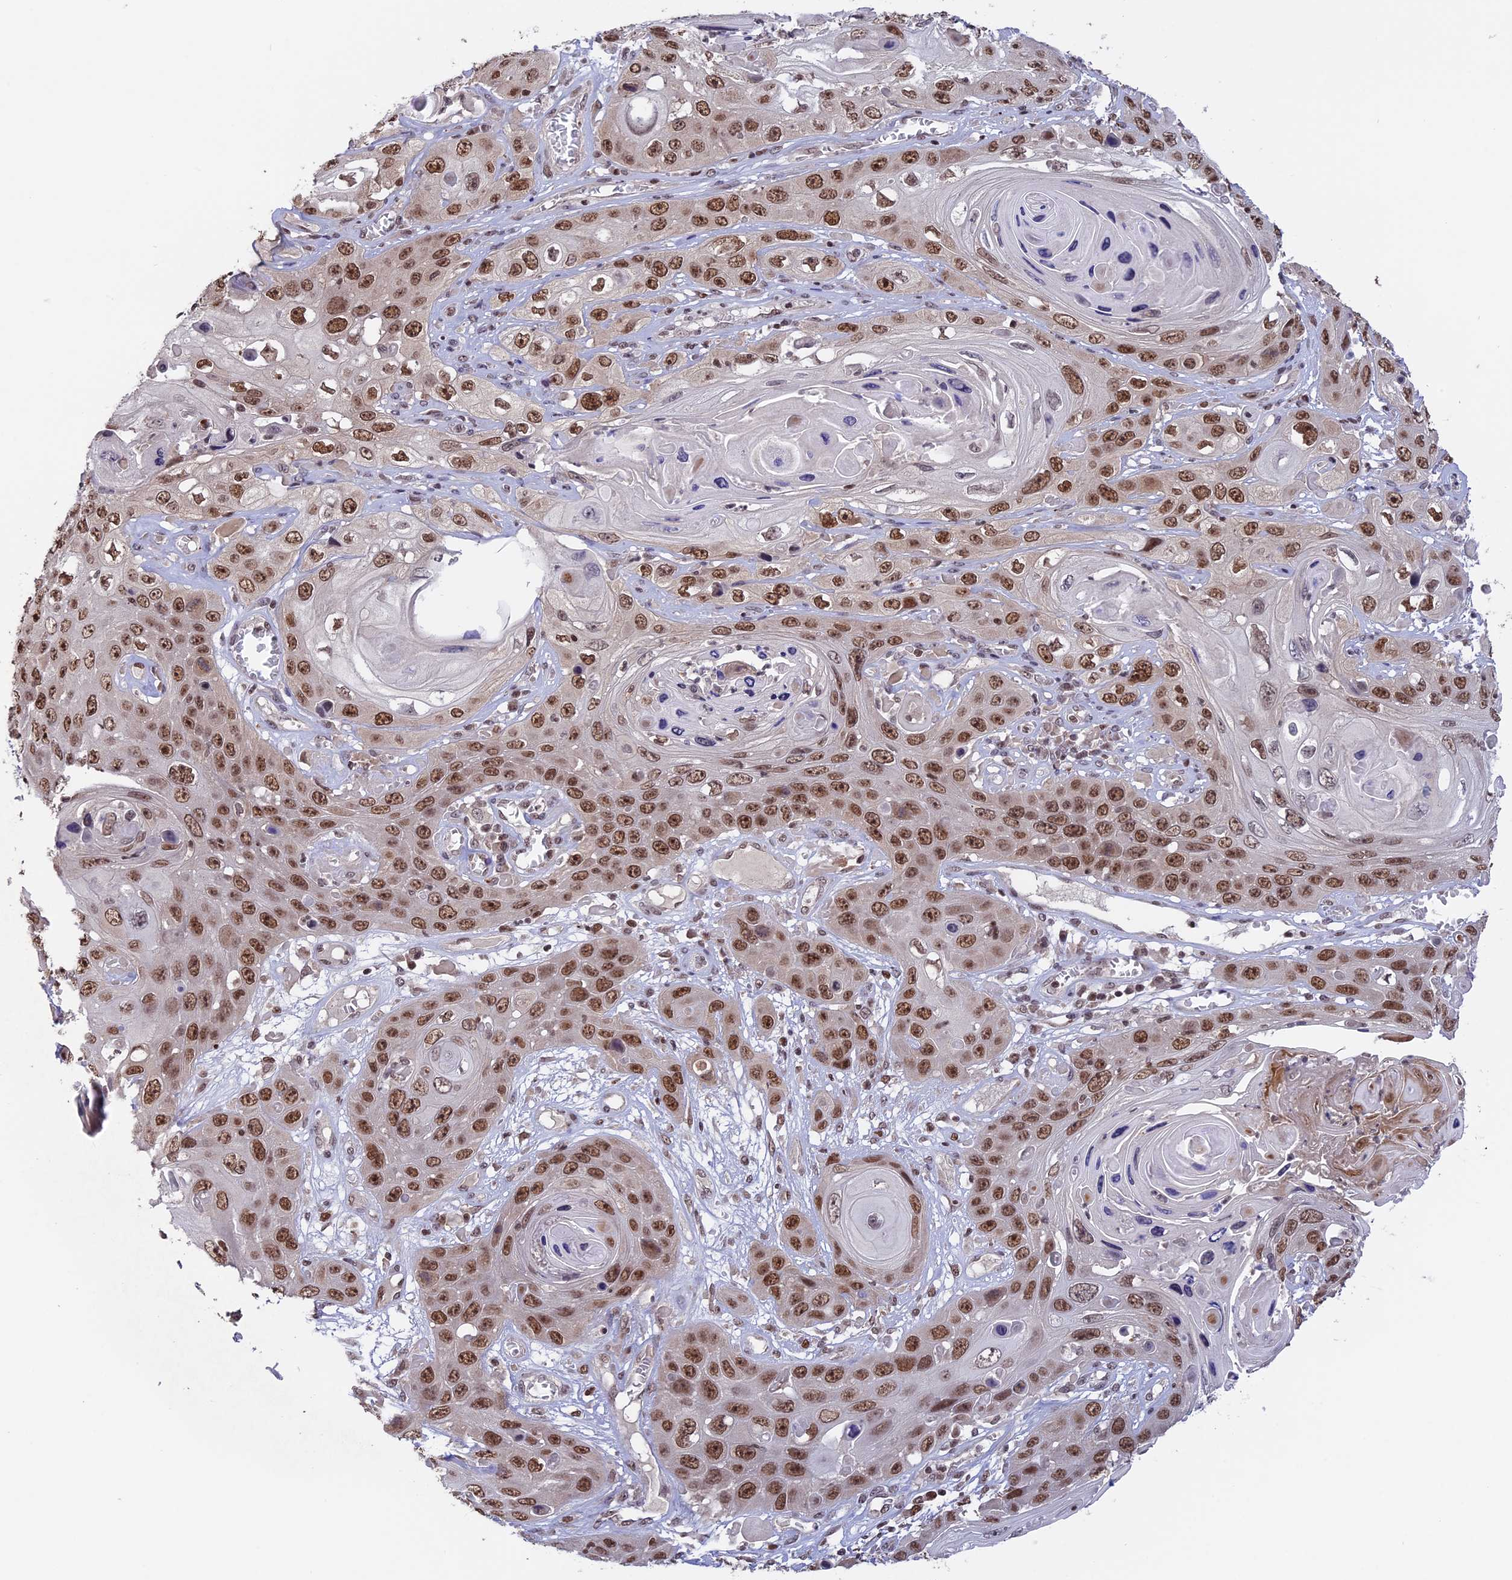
{"staining": {"intensity": "moderate", "quantity": ">75%", "location": "nuclear"}, "tissue": "skin cancer", "cell_type": "Tumor cells", "image_type": "cancer", "snomed": [{"axis": "morphology", "description": "Squamous cell carcinoma, NOS"}, {"axis": "topography", "description": "Skin"}], "caption": "A brown stain labels moderate nuclear positivity of a protein in human squamous cell carcinoma (skin) tumor cells.", "gene": "RFC5", "patient": {"sex": "male", "age": 55}}